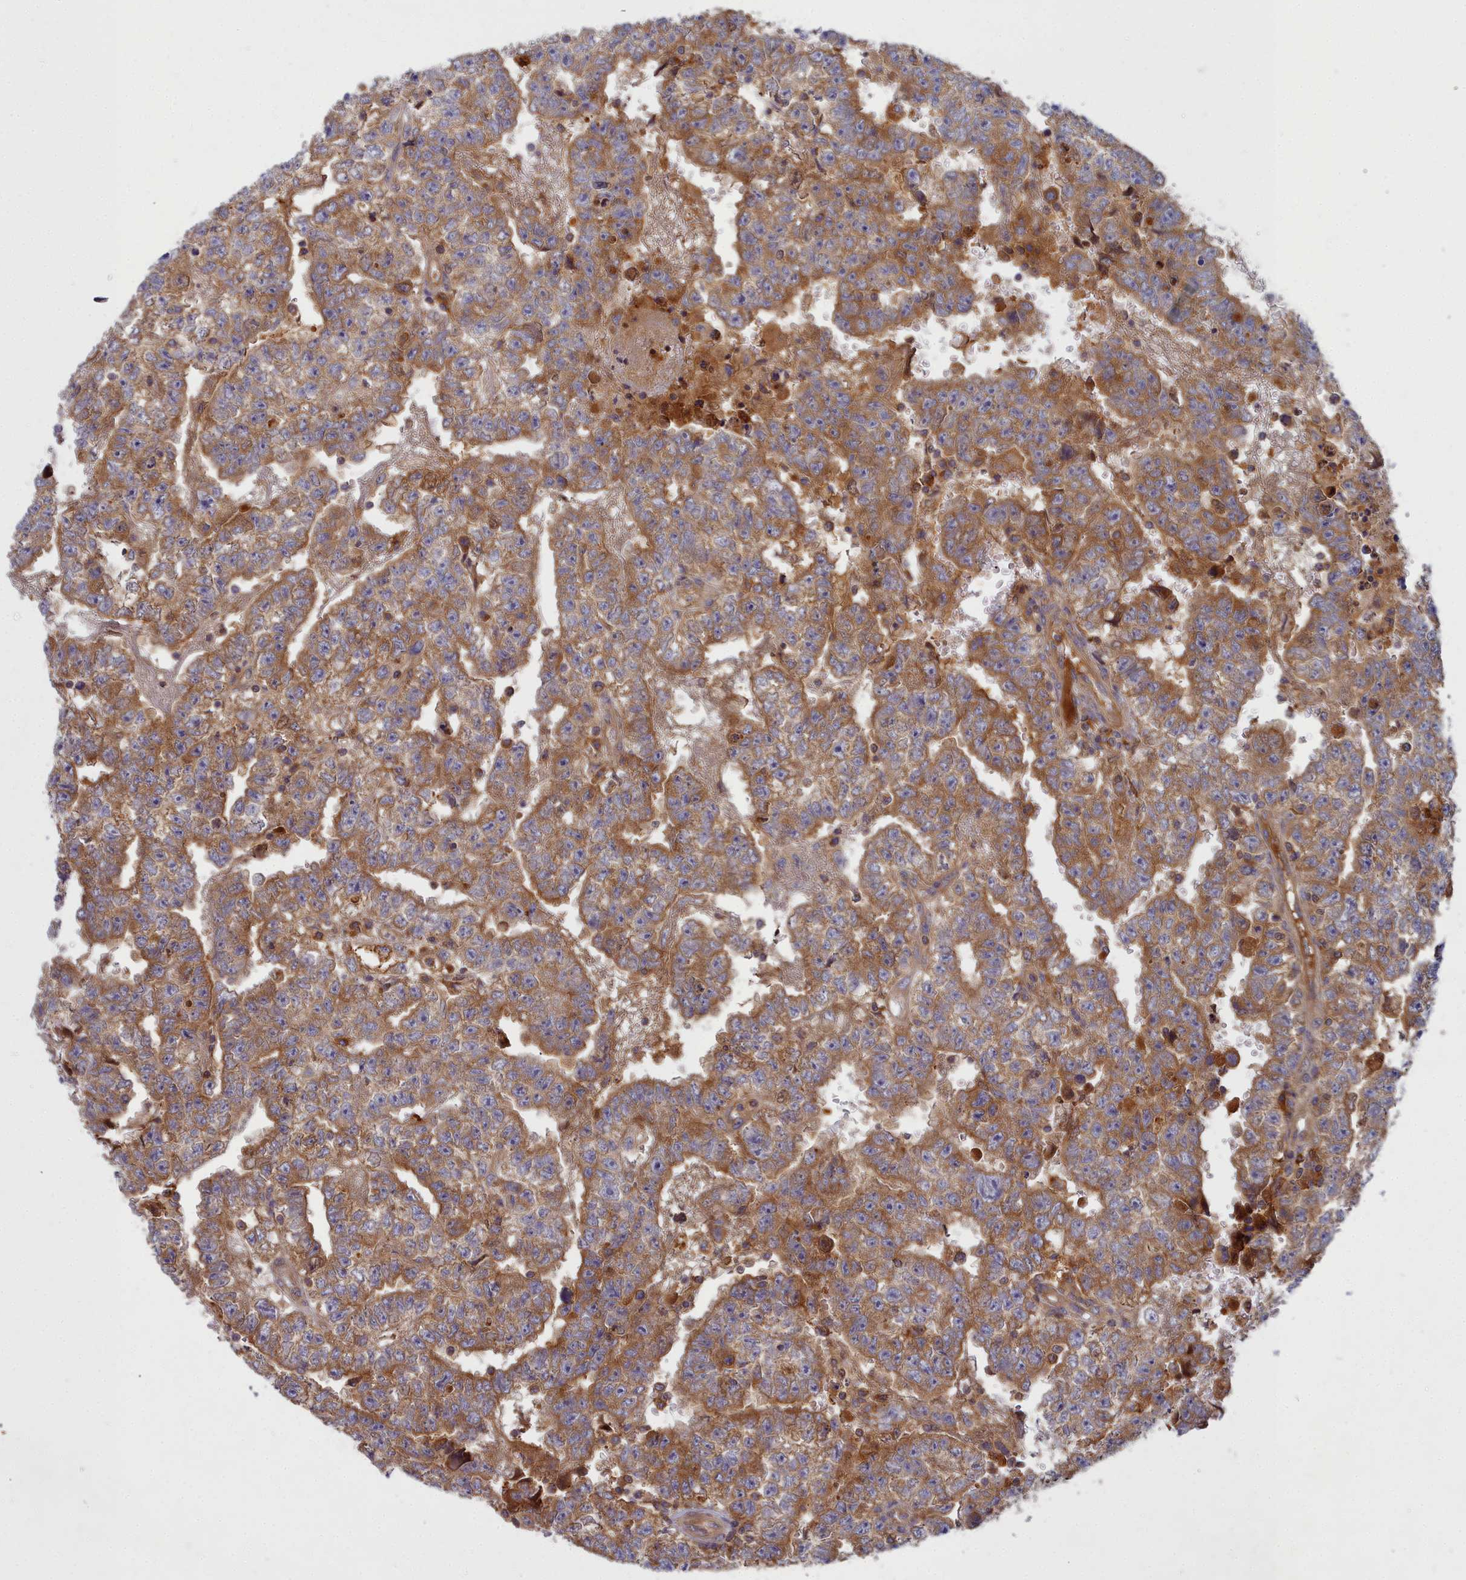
{"staining": {"intensity": "moderate", "quantity": ">75%", "location": "cytoplasmic/membranous"}, "tissue": "testis cancer", "cell_type": "Tumor cells", "image_type": "cancer", "snomed": [{"axis": "morphology", "description": "Carcinoma, Embryonal, NOS"}, {"axis": "topography", "description": "Testis"}], "caption": "Human testis cancer stained for a protein (brown) demonstrates moderate cytoplasmic/membranous positive staining in approximately >75% of tumor cells.", "gene": "CCDC167", "patient": {"sex": "male", "age": 25}}